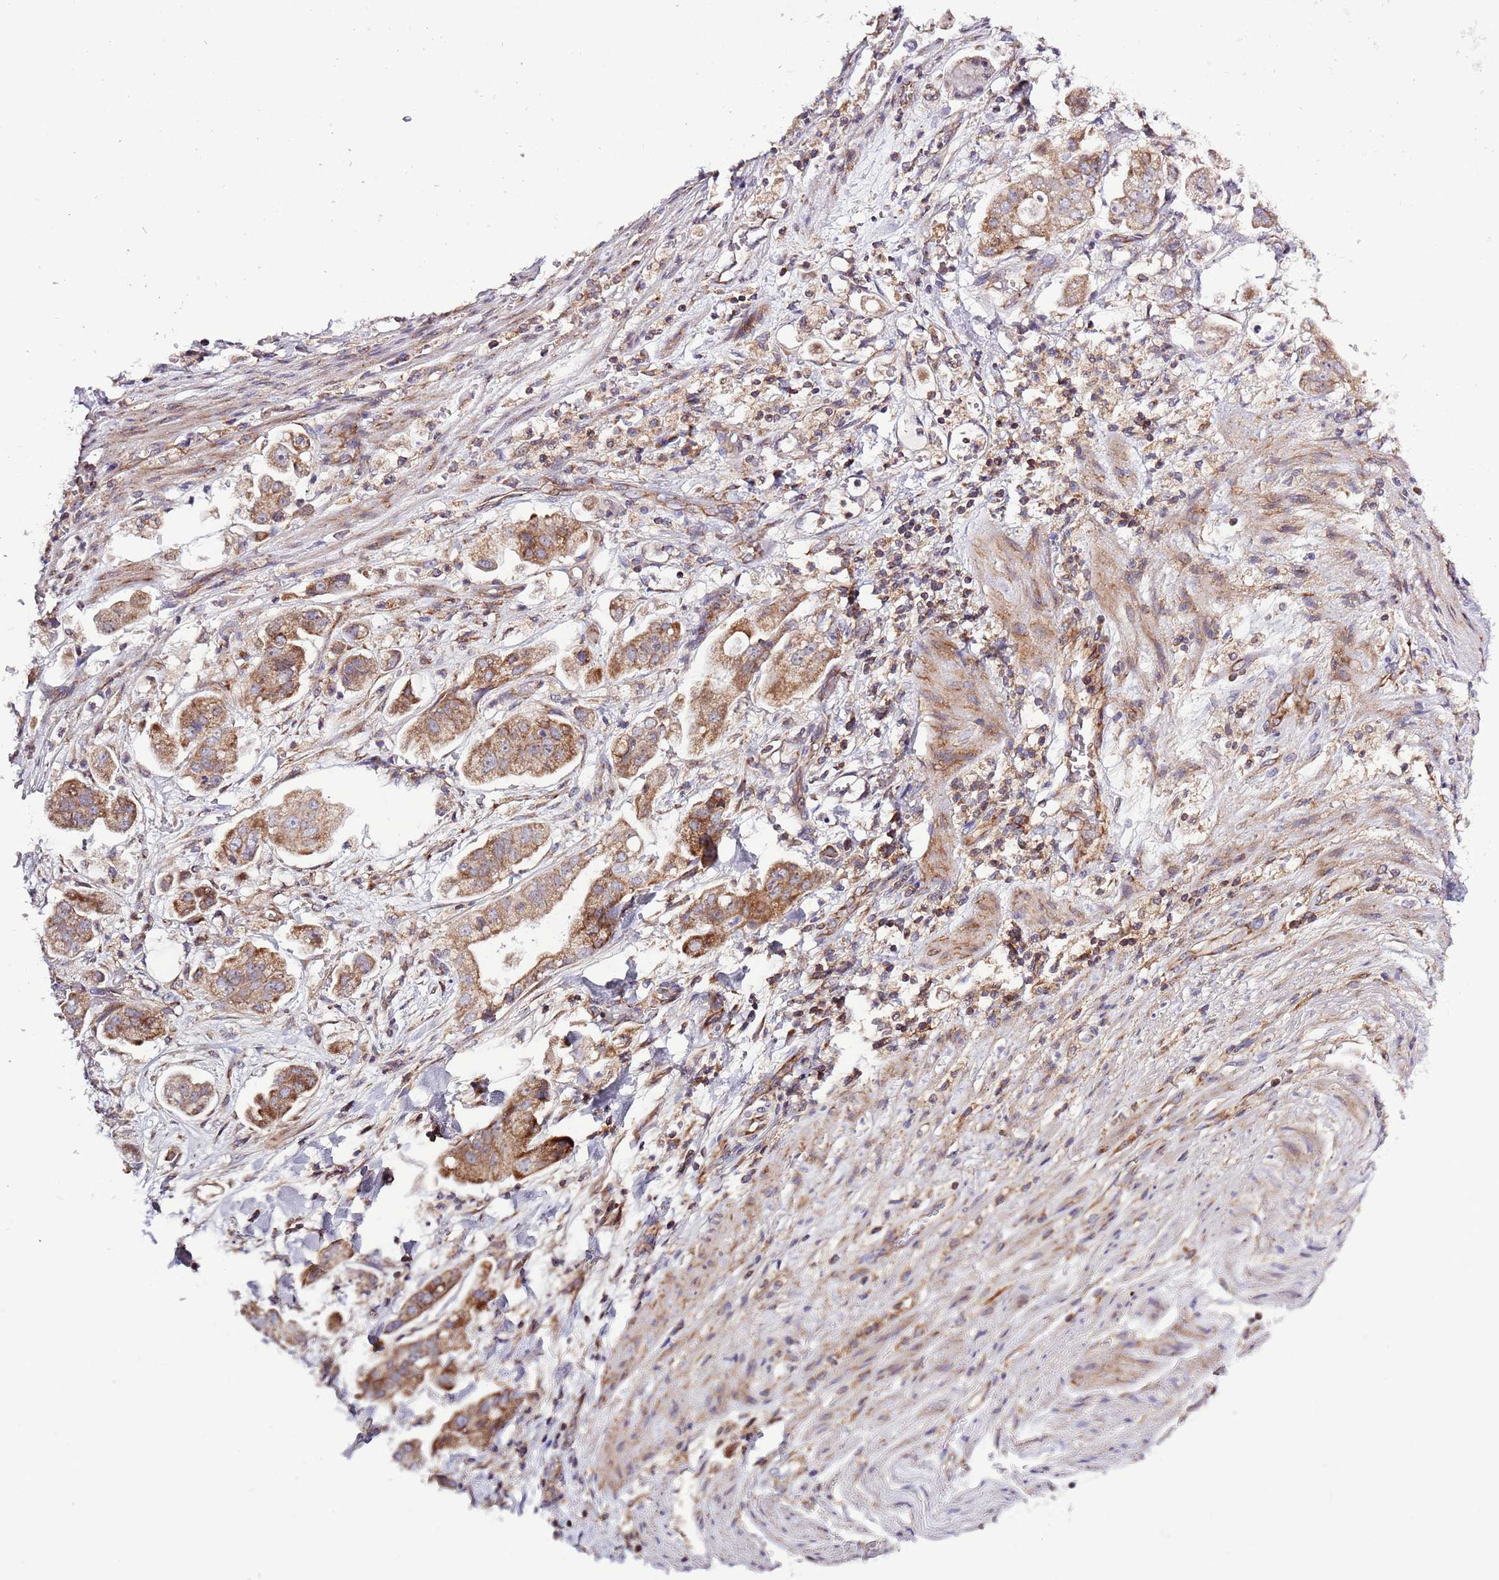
{"staining": {"intensity": "moderate", "quantity": ">75%", "location": "cytoplasmic/membranous"}, "tissue": "stomach cancer", "cell_type": "Tumor cells", "image_type": "cancer", "snomed": [{"axis": "morphology", "description": "Adenocarcinoma, NOS"}, {"axis": "topography", "description": "Stomach"}], "caption": "Adenocarcinoma (stomach) stained with DAB immunohistochemistry (IHC) displays medium levels of moderate cytoplasmic/membranous expression in approximately >75% of tumor cells.", "gene": "IRS4", "patient": {"sex": "male", "age": 62}}